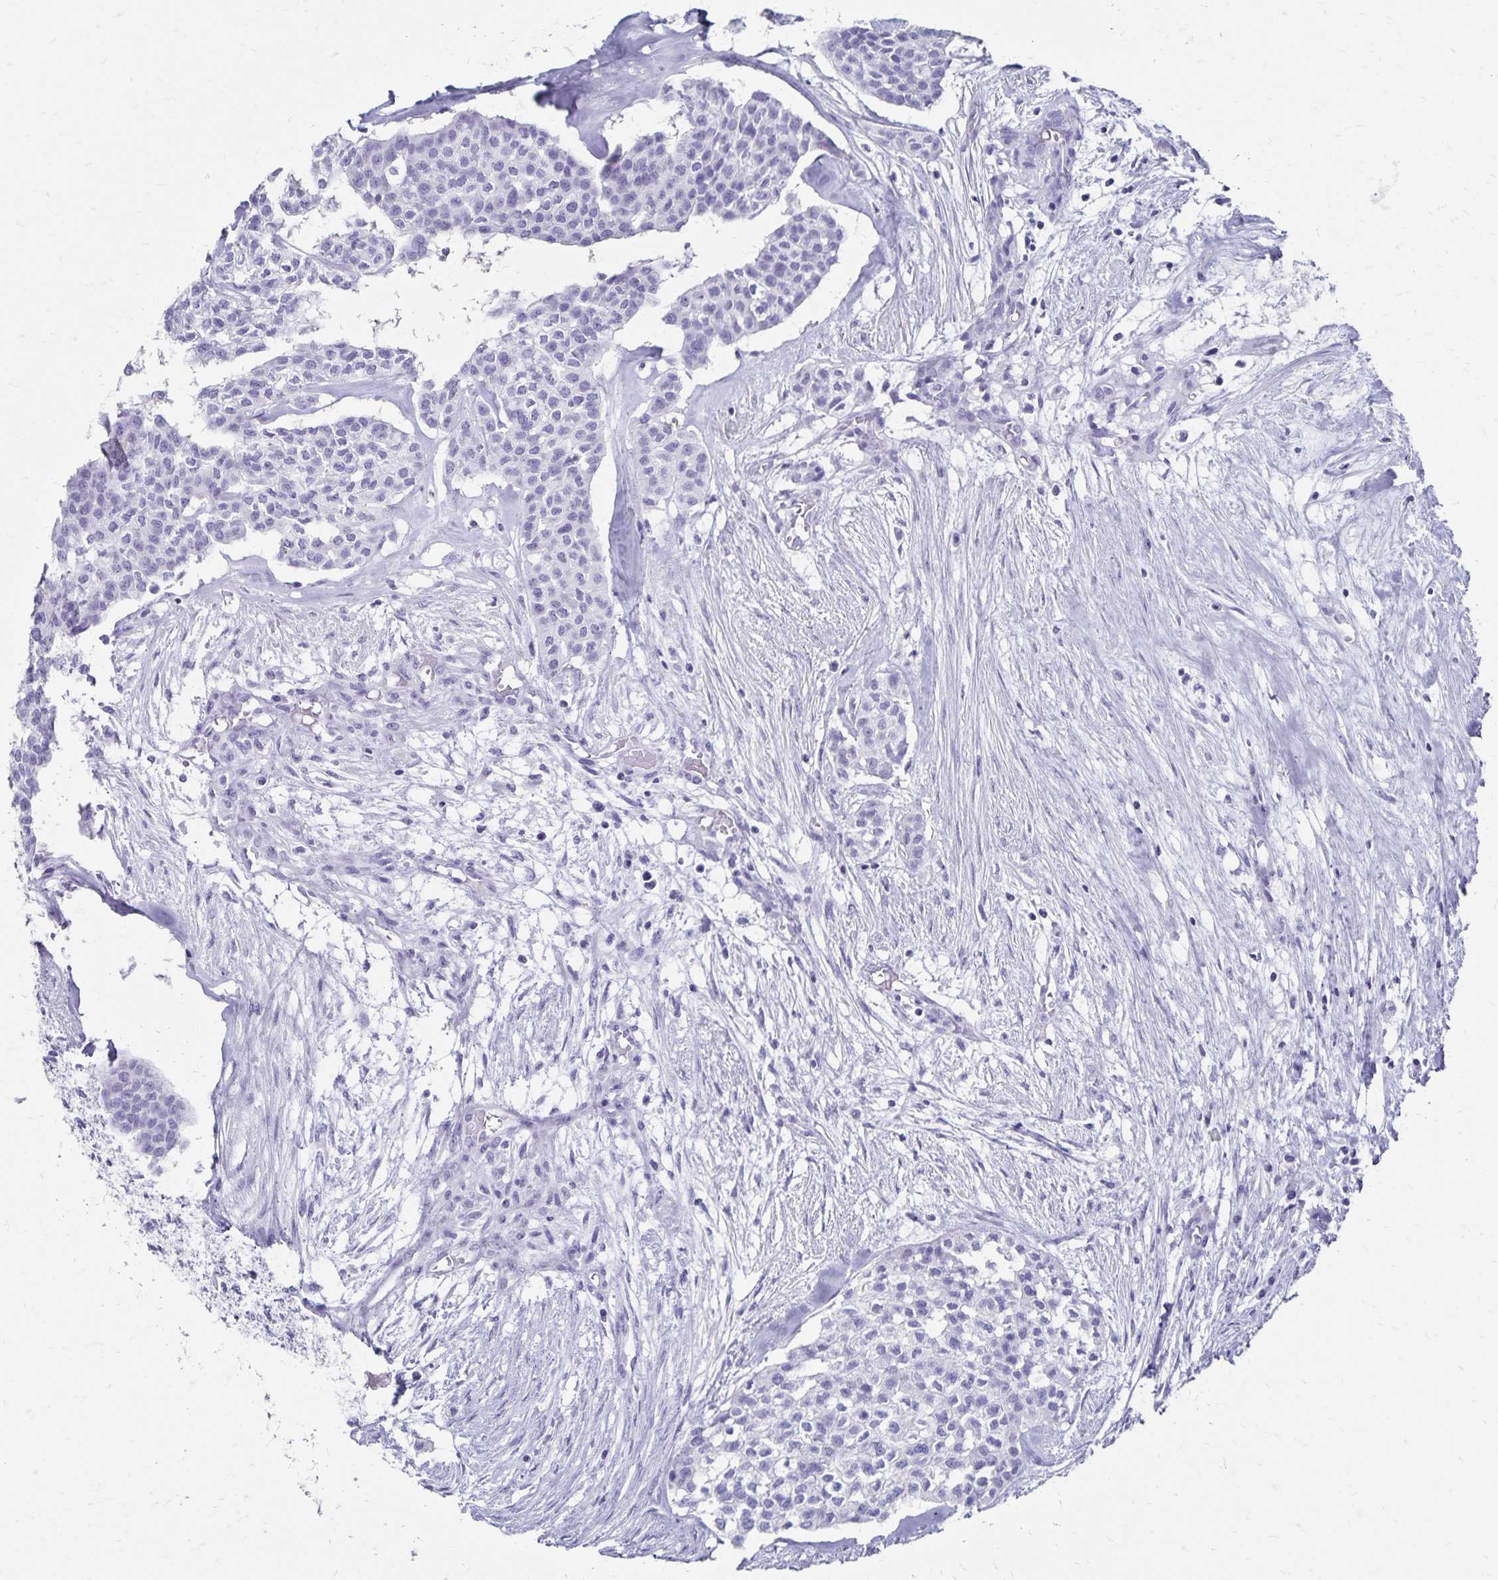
{"staining": {"intensity": "negative", "quantity": "none", "location": "none"}, "tissue": "head and neck cancer", "cell_type": "Tumor cells", "image_type": "cancer", "snomed": [{"axis": "morphology", "description": "Adenocarcinoma, NOS"}, {"axis": "topography", "description": "Head-Neck"}], "caption": "The image displays no staining of tumor cells in head and neck adenocarcinoma.", "gene": "GIP", "patient": {"sex": "male", "age": 81}}